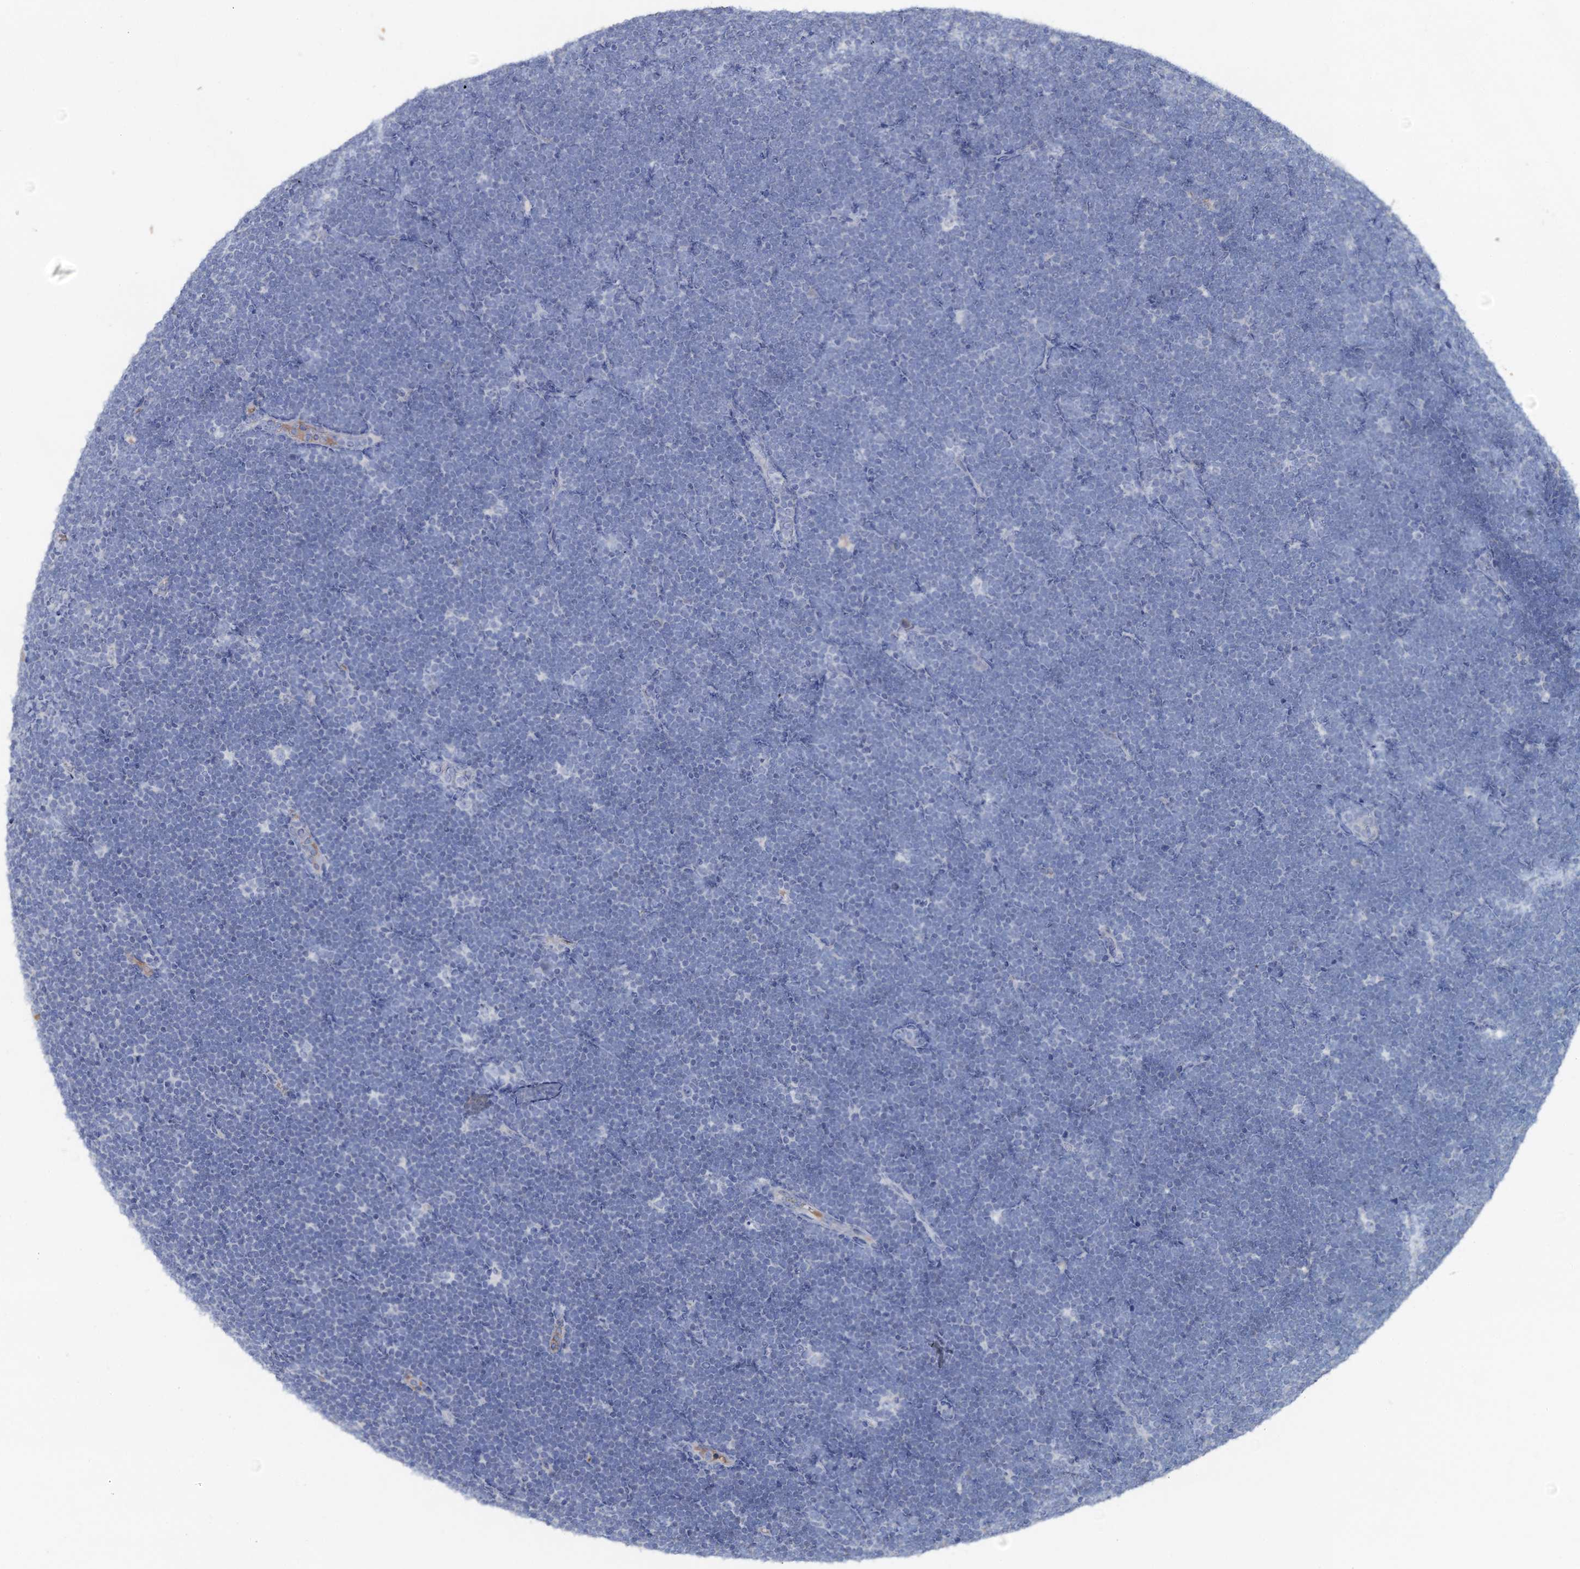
{"staining": {"intensity": "negative", "quantity": "none", "location": "none"}, "tissue": "lymphoma", "cell_type": "Tumor cells", "image_type": "cancer", "snomed": [{"axis": "morphology", "description": "Malignant lymphoma, non-Hodgkin's type, High grade"}, {"axis": "topography", "description": "Lymph node"}], "caption": "Human lymphoma stained for a protein using immunohistochemistry reveals no positivity in tumor cells.", "gene": "PLLP", "patient": {"sex": "male", "age": 13}}